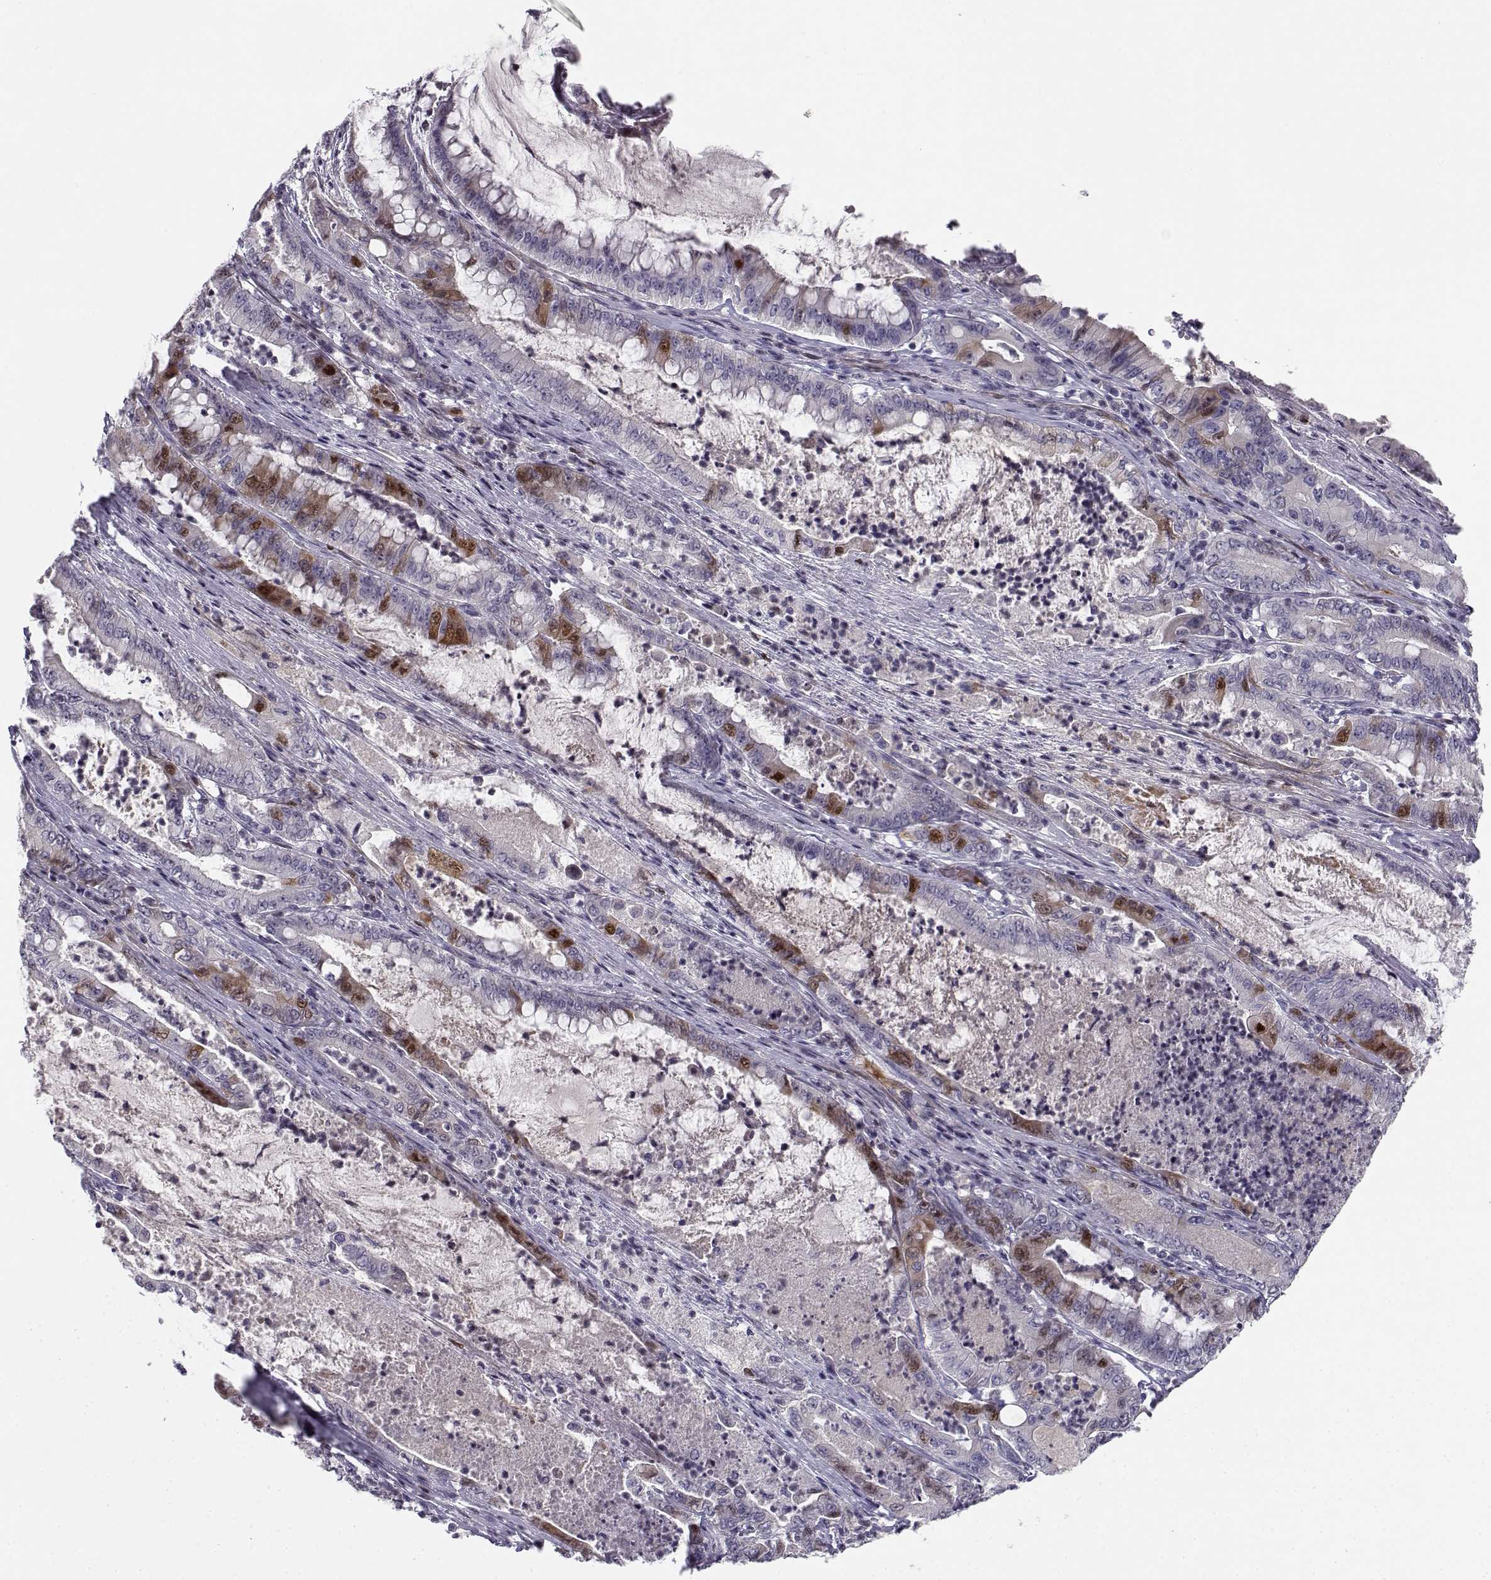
{"staining": {"intensity": "moderate", "quantity": "<25%", "location": "cytoplasmic/membranous,nuclear"}, "tissue": "pancreatic cancer", "cell_type": "Tumor cells", "image_type": "cancer", "snomed": [{"axis": "morphology", "description": "Adenocarcinoma, NOS"}, {"axis": "topography", "description": "Pancreas"}], "caption": "A brown stain shows moderate cytoplasmic/membranous and nuclear positivity of a protein in pancreatic cancer tumor cells.", "gene": "DDX25", "patient": {"sex": "male", "age": 71}}